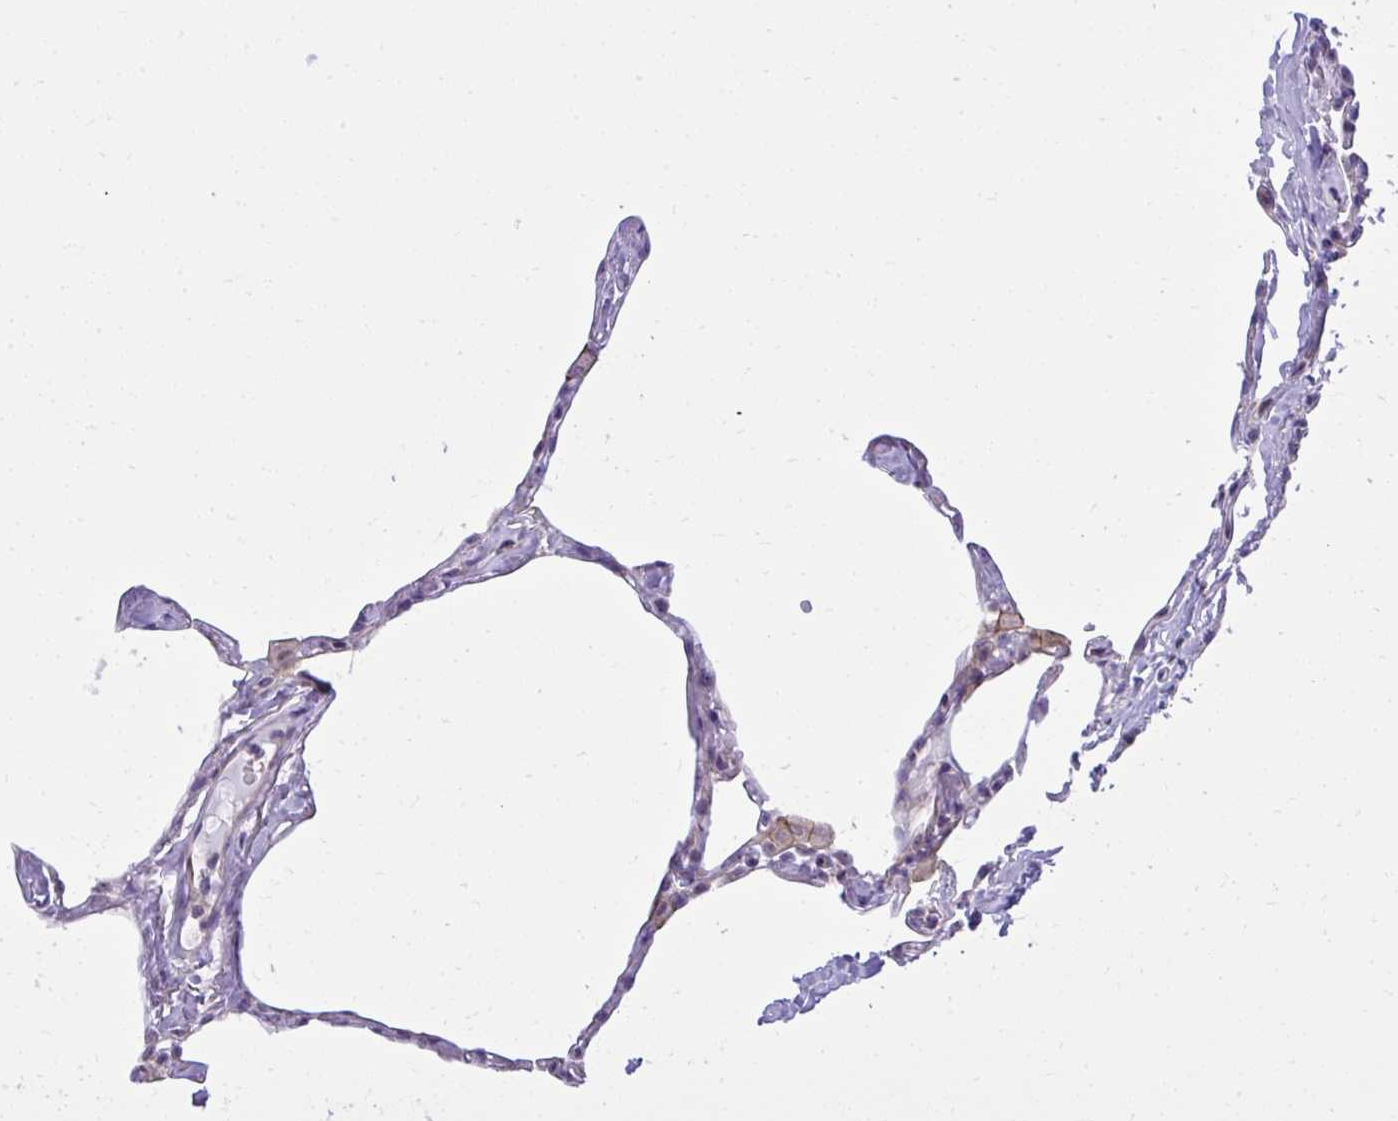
{"staining": {"intensity": "negative", "quantity": "none", "location": "none"}, "tissue": "lung", "cell_type": "Alveolar cells", "image_type": "normal", "snomed": [{"axis": "morphology", "description": "Normal tissue, NOS"}, {"axis": "topography", "description": "Lung"}], "caption": "Immunohistochemistry of unremarkable human lung demonstrates no expression in alveolar cells.", "gene": "GRK4", "patient": {"sex": "male", "age": 65}}